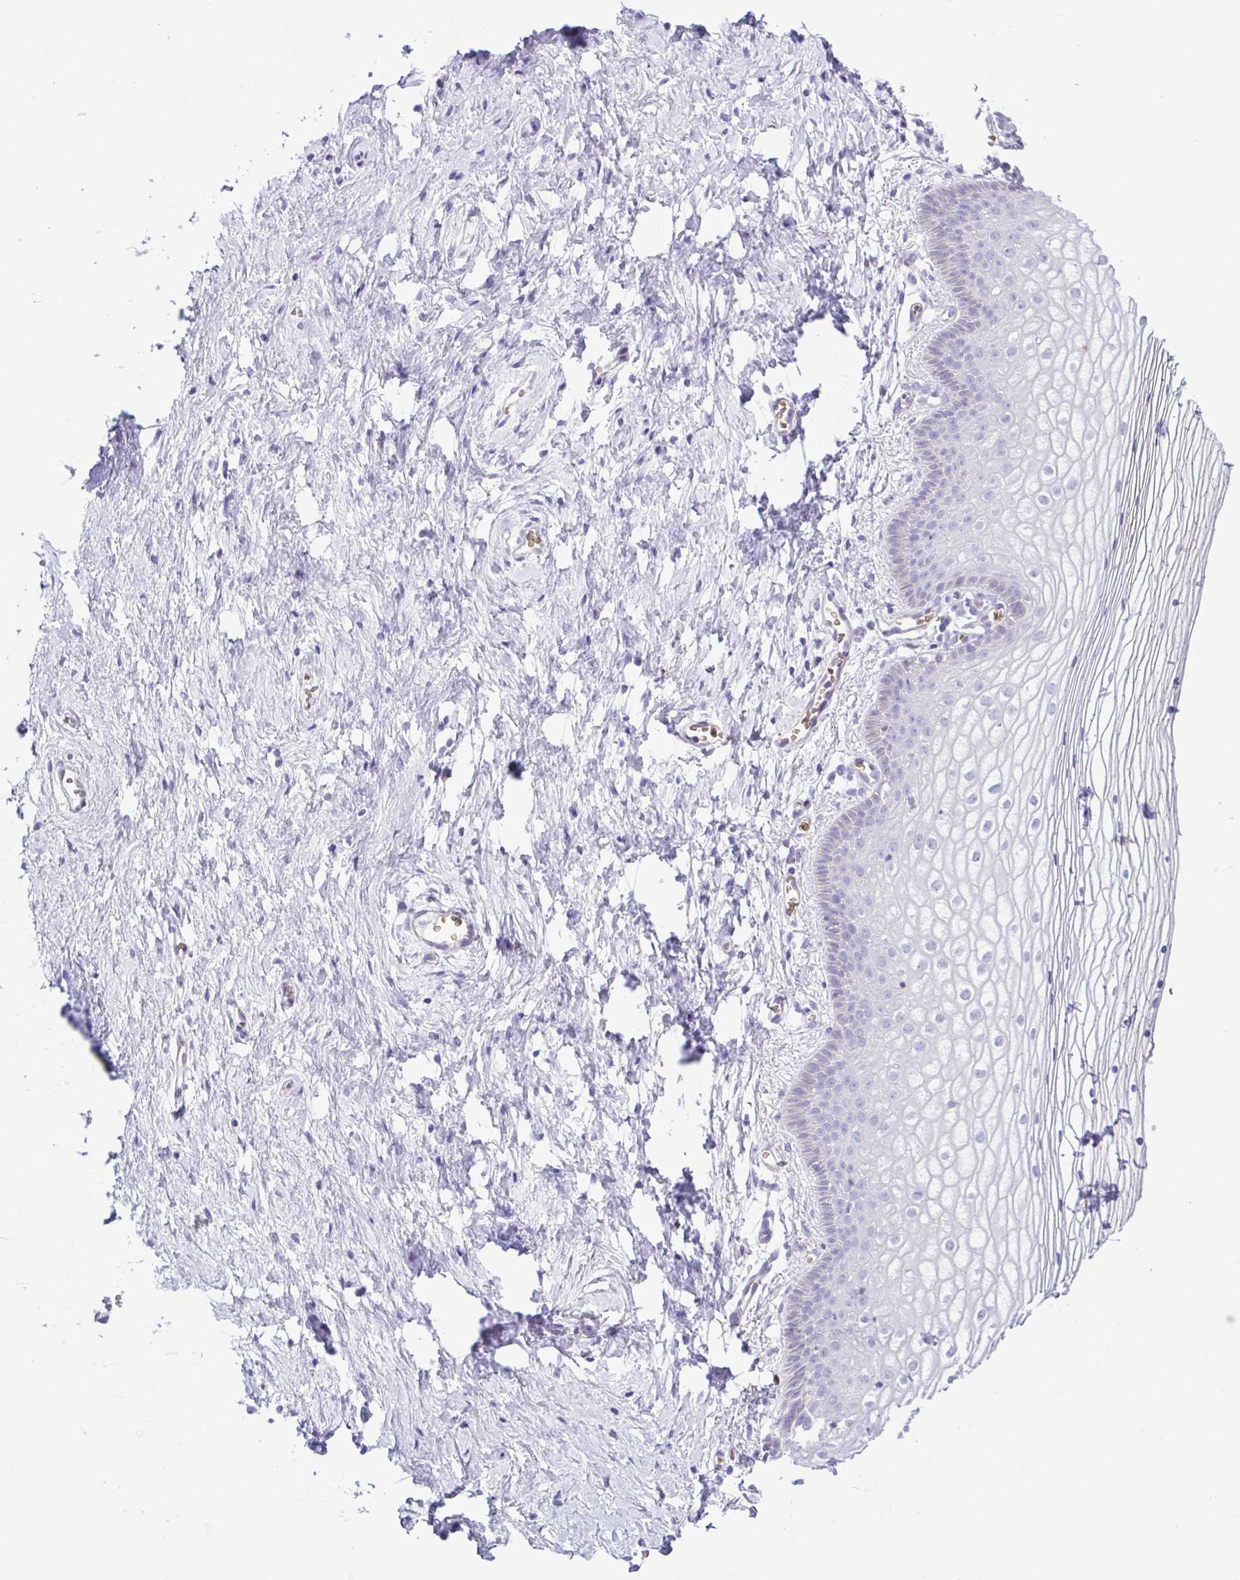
{"staining": {"intensity": "negative", "quantity": "none", "location": "none"}, "tissue": "vagina", "cell_type": "Squamous epithelial cells", "image_type": "normal", "snomed": [{"axis": "morphology", "description": "Normal tissue, NOS"}, {"axis": "topography", "description": "Vagina"}], "caption": "The histopathology image demonstrates no staining of squamous epithelial cells in benign vagina.", "gene": "EPB42", "patient": {"sex": "female", "age": 56}}